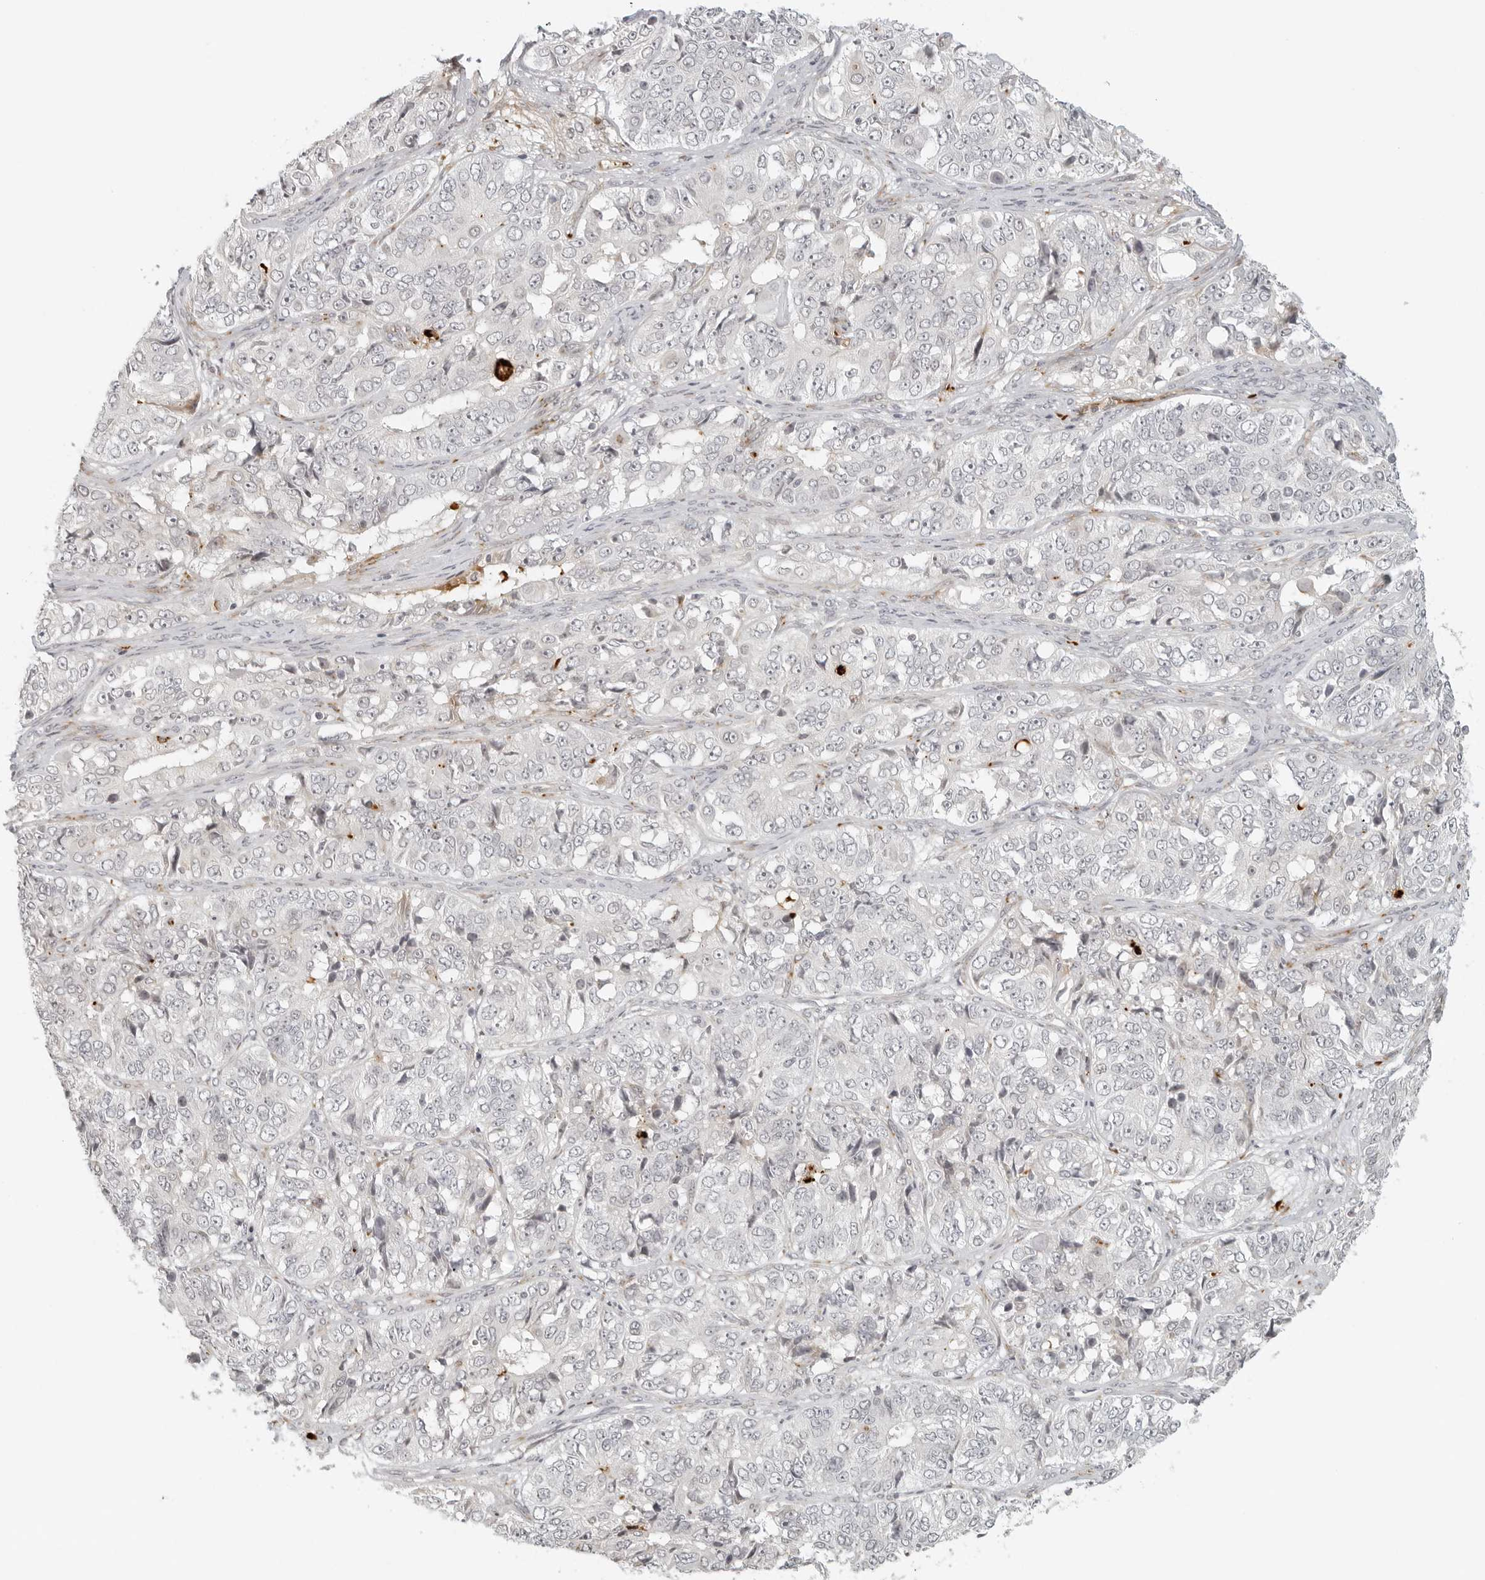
{"staining": {"intensity": "negative", "quantity": "none", "location": "none"}, "tissue": "ovarian cancer", "cell_type": "Tumor cells", "image_type": "cancer", "snomed": [{"axis": "morphology", "description": "Carcinoma, endometroid"}, {"axis": "topography", "description": "Ovary"}], "caption": "IHC image of neoplastic tissue: ovarian endometroid carcinoma stained with DAB (3,3'-diaminobenzidine) displays no significant protein expression in tumor cells.", "gene": "ZNF678", "patient": {"sex": "female", "age": 51}}